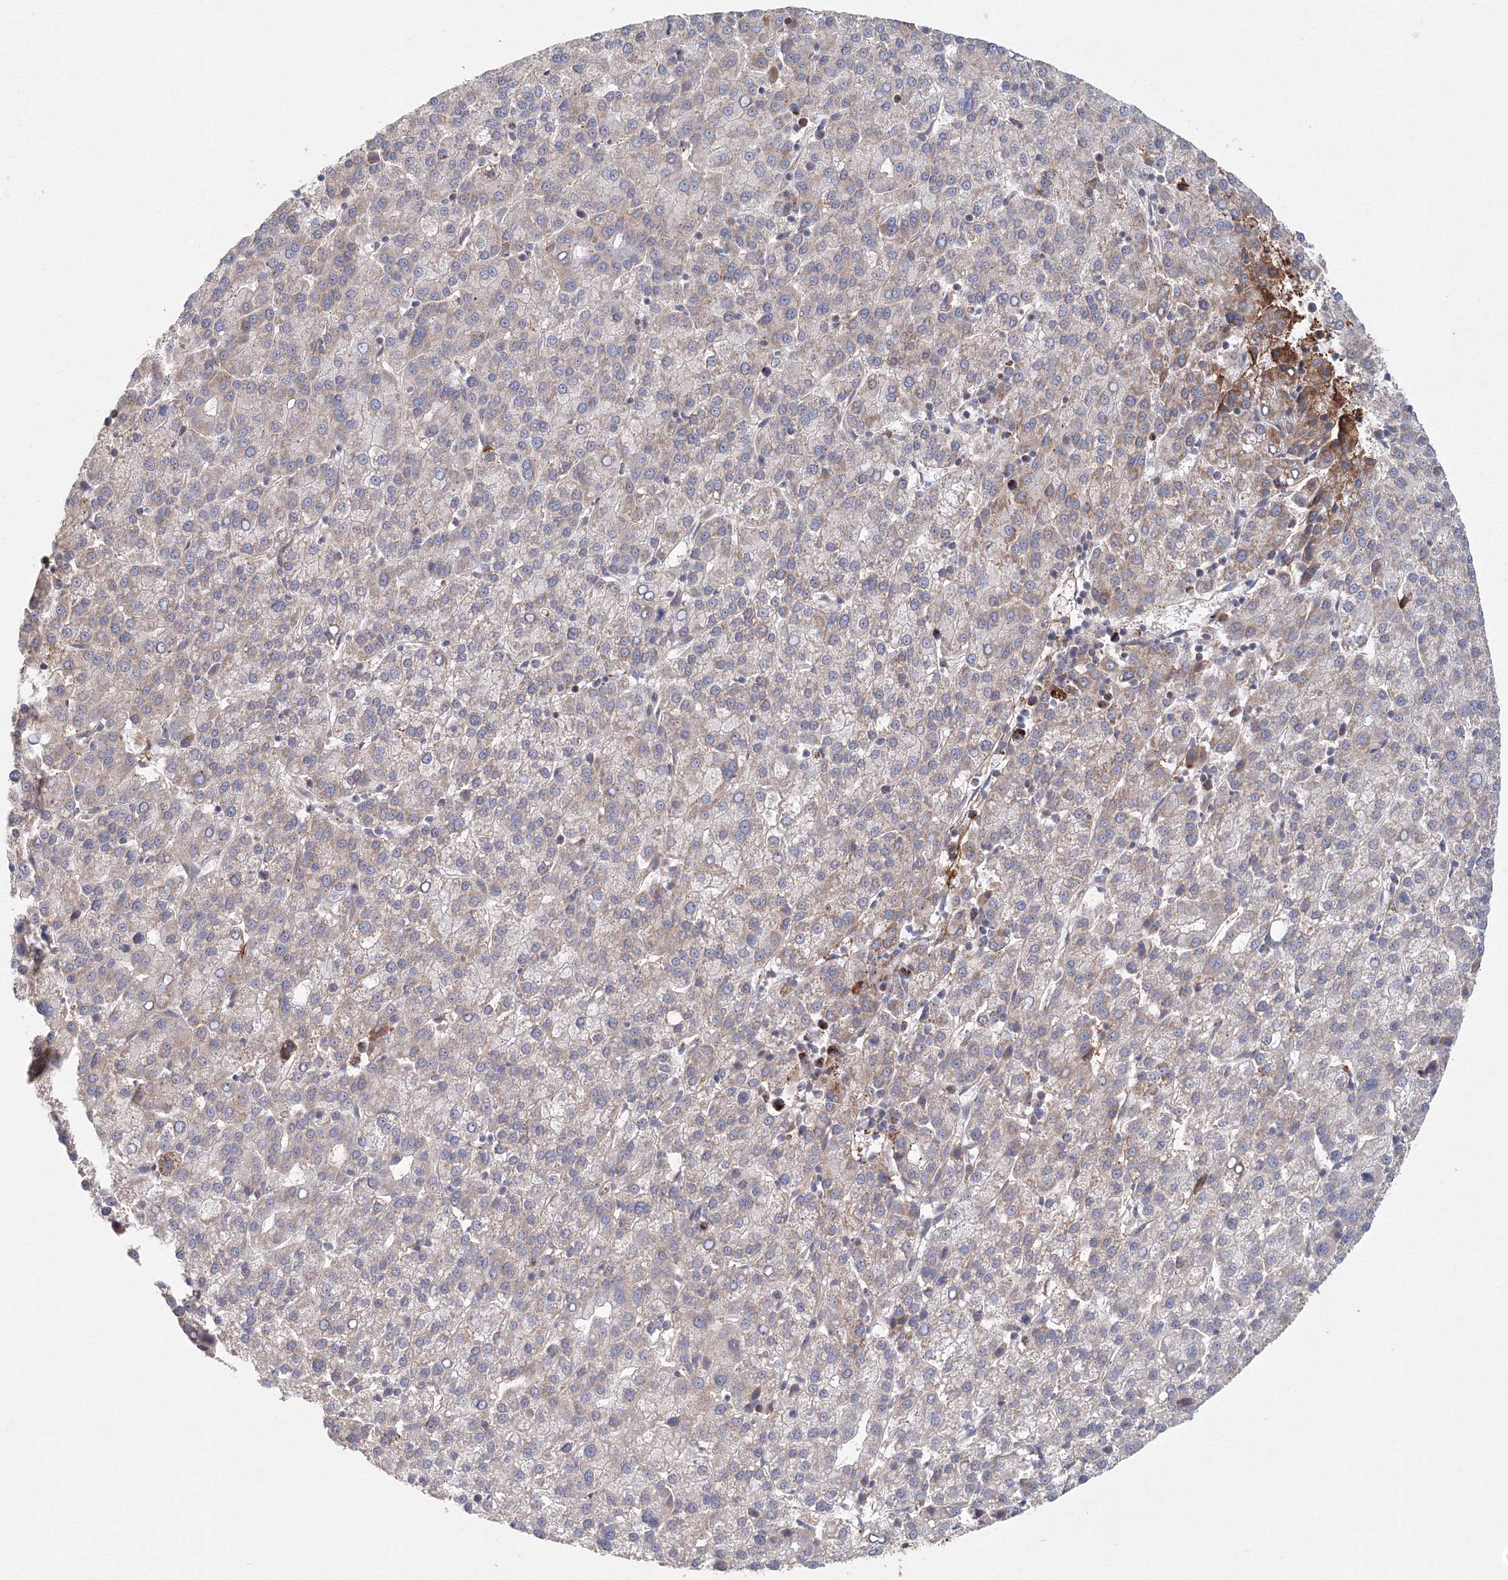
{"staining": {"intensity": "moderate", "quantity": "<25%", "location": "cytoplasmic/membranous"}, "tissue": "liver cancer", "cell_type": "Tumor cells", "image_type": "cancer", "snomed": [{"axis": "morphology", "description": "Carcinoma, Hepatocellular, NOS"}, {"axis": "topography", "description": "Liver"}], "caption": "This photomicrograph reveals immunohistochemistry staining of liver hepatocellular carcinoma, with low moderate cytoplasmic/membranous positivity in about <25% of tumor cells.", "gene": "GRPEL1", "patient": {"sex": "female", "age": 58}}